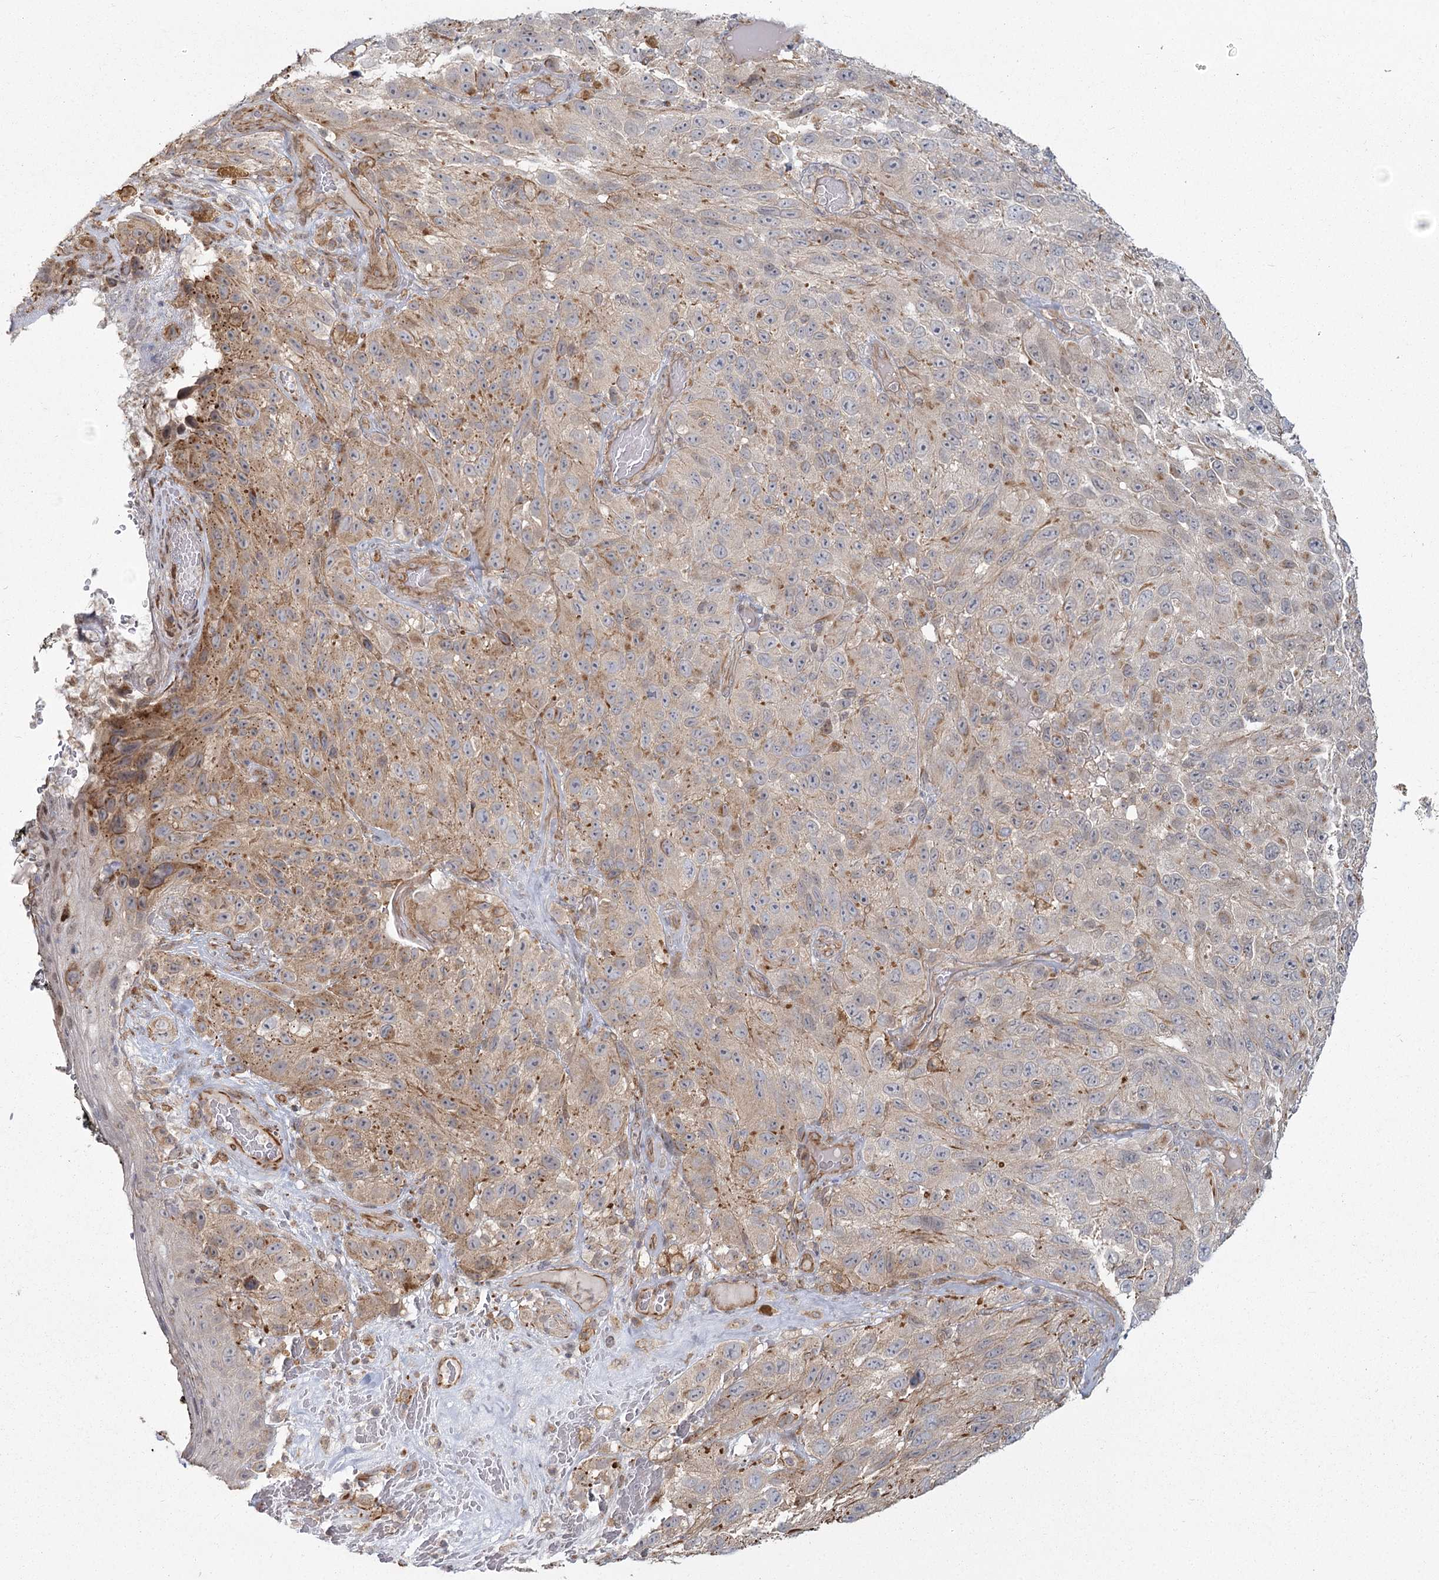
{"staining": {"intensity": "weak", "quantity": "25%-75%", "location": "cytoplasmic/membranous"}, "tissue": "melanoma", "cell_type": "Tumor cells", "image_type": "cancer", "snomed": [{"axis": "morphology", "description": "Malignant melanoma, NOS"}, {"axis": "topography", "description": "Skin"}], "caption": "Immunohistochemical staining of melanoma demonstrates low levels of weak cytoplasmic/membranous protein expression in approximately 25%-75% of tumor cells.", "gene": "AP2M1", "patient": {"sex": "female", "age": 96}}